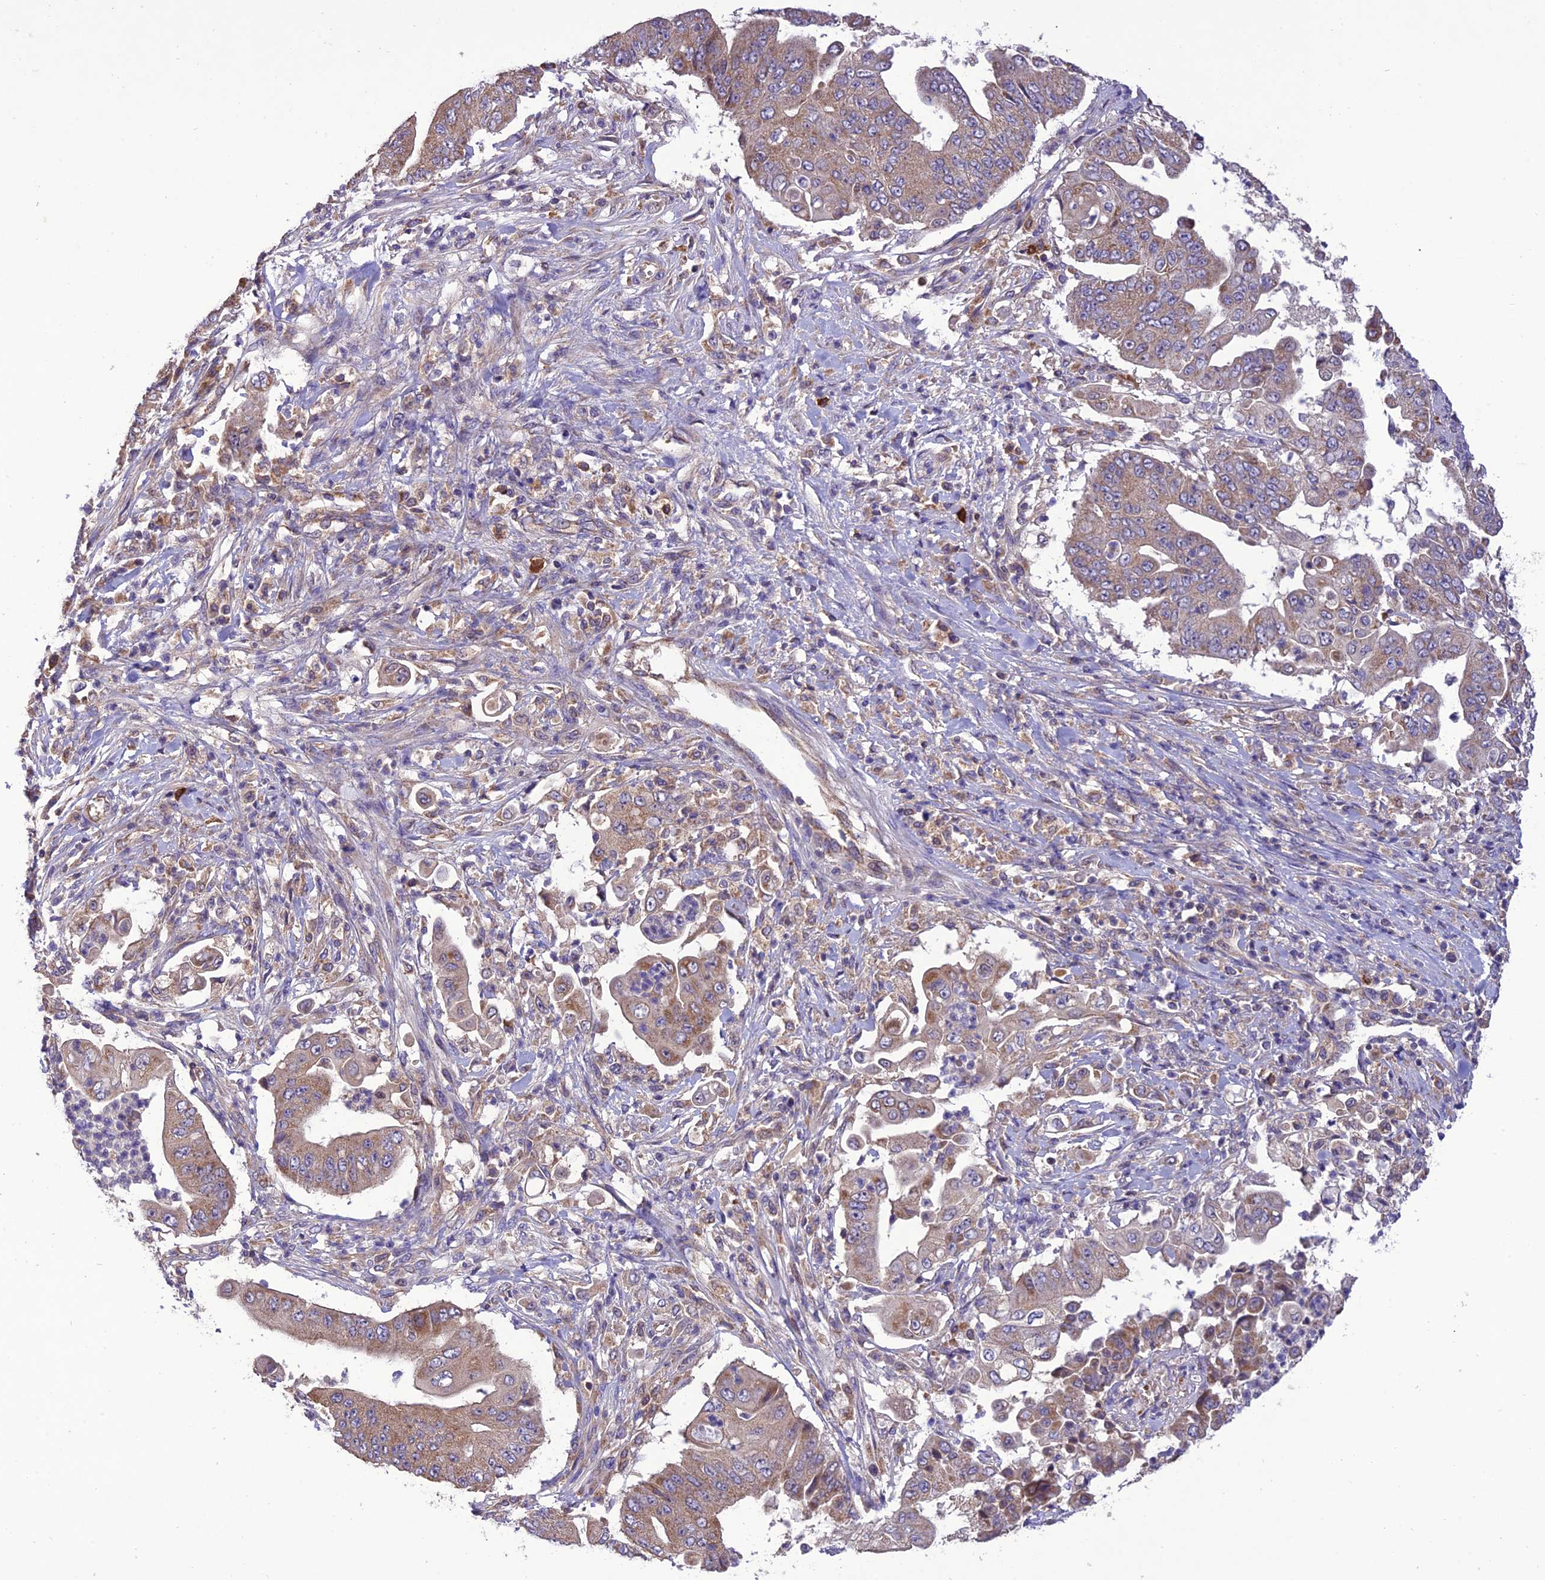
{"staining": {"intensity": "moderate", "quantity": "<25%", "location": "cytoplasmic/membranous"}, "tissue": "pancreatic cancer", "cell_type": "Tumor cells", "image_type": "cancer", "snomed": [{"axis": "morphology", "description": "Adenocarcinoma, NOS"}, {"axis": "topography", "description": "Pancreas"}], "caption": "Protein expression analysis of pancreatic cancer (adenocarcinoma) displays moderate cytoplasmic/membranous staining in about <25% of tumor cells. (DAB (3,3'-diaminobenzidine) = brown stain, brightfield microscopy at high magnification).", "gene": "NDUFAF1", "patient": {"sex": "female", "age": 77}}